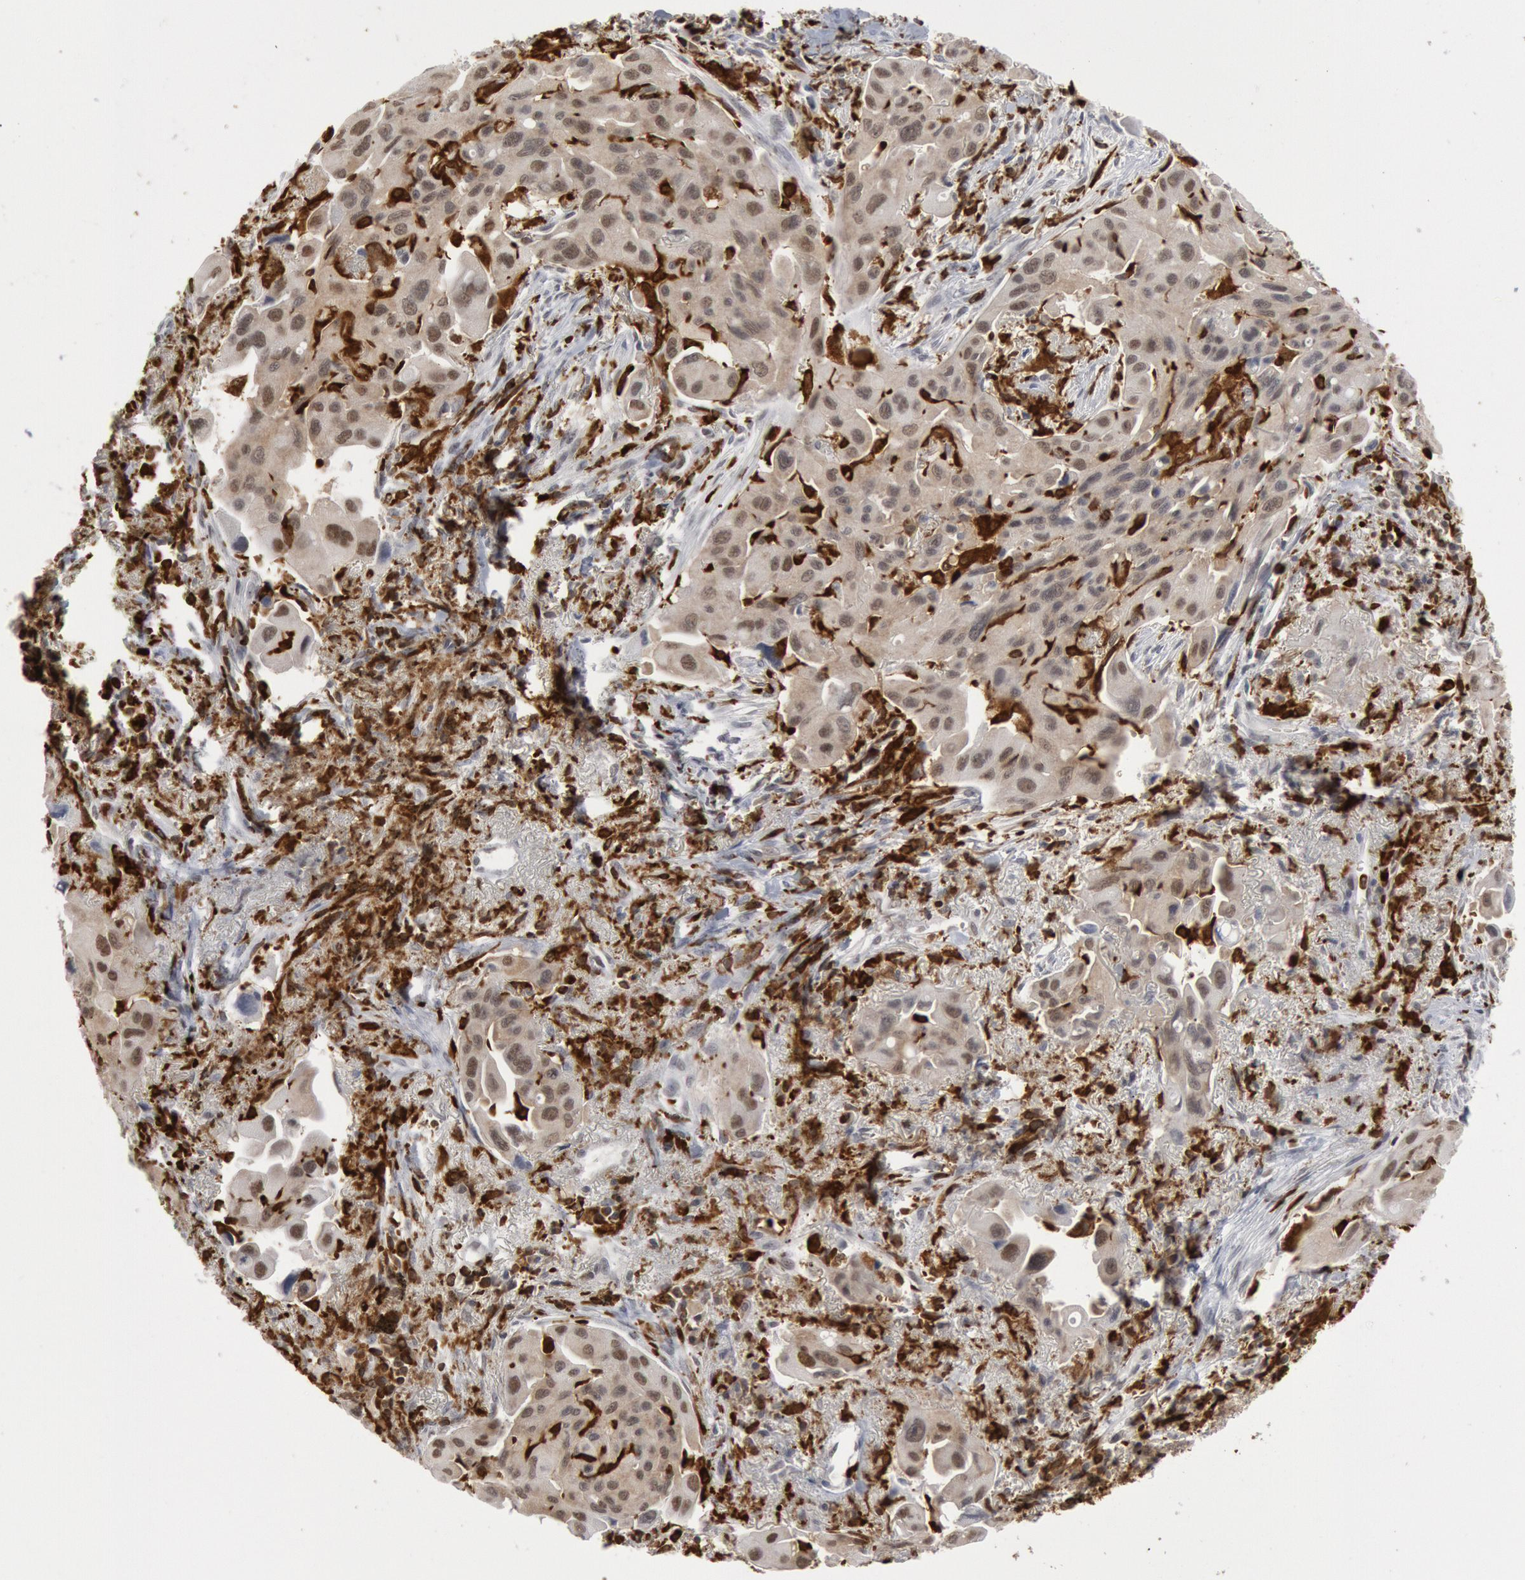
{"staining": {"intensity": "weak", "quantity": ">75%", "location": "cytoplasmic/membranous,nuclear"}, "tissue": "lung cancer", "cell_type": "Tumor cells", "image_type": "cancer", "snomed": [{"axis": "morphology", "description": "Adenocarcinoma, NOS"}, {"axis": "topography", "description": "Lung"}], "caption": "IHC (DAB) staining of adenocarcinoma (lung) demonstrates weak cytoplasmic/membranous and nuclear protein positivity in approximately >75% of tumor cells.", "gene": "PTPN6", "patient": {"sex": "male", "age": 68}}